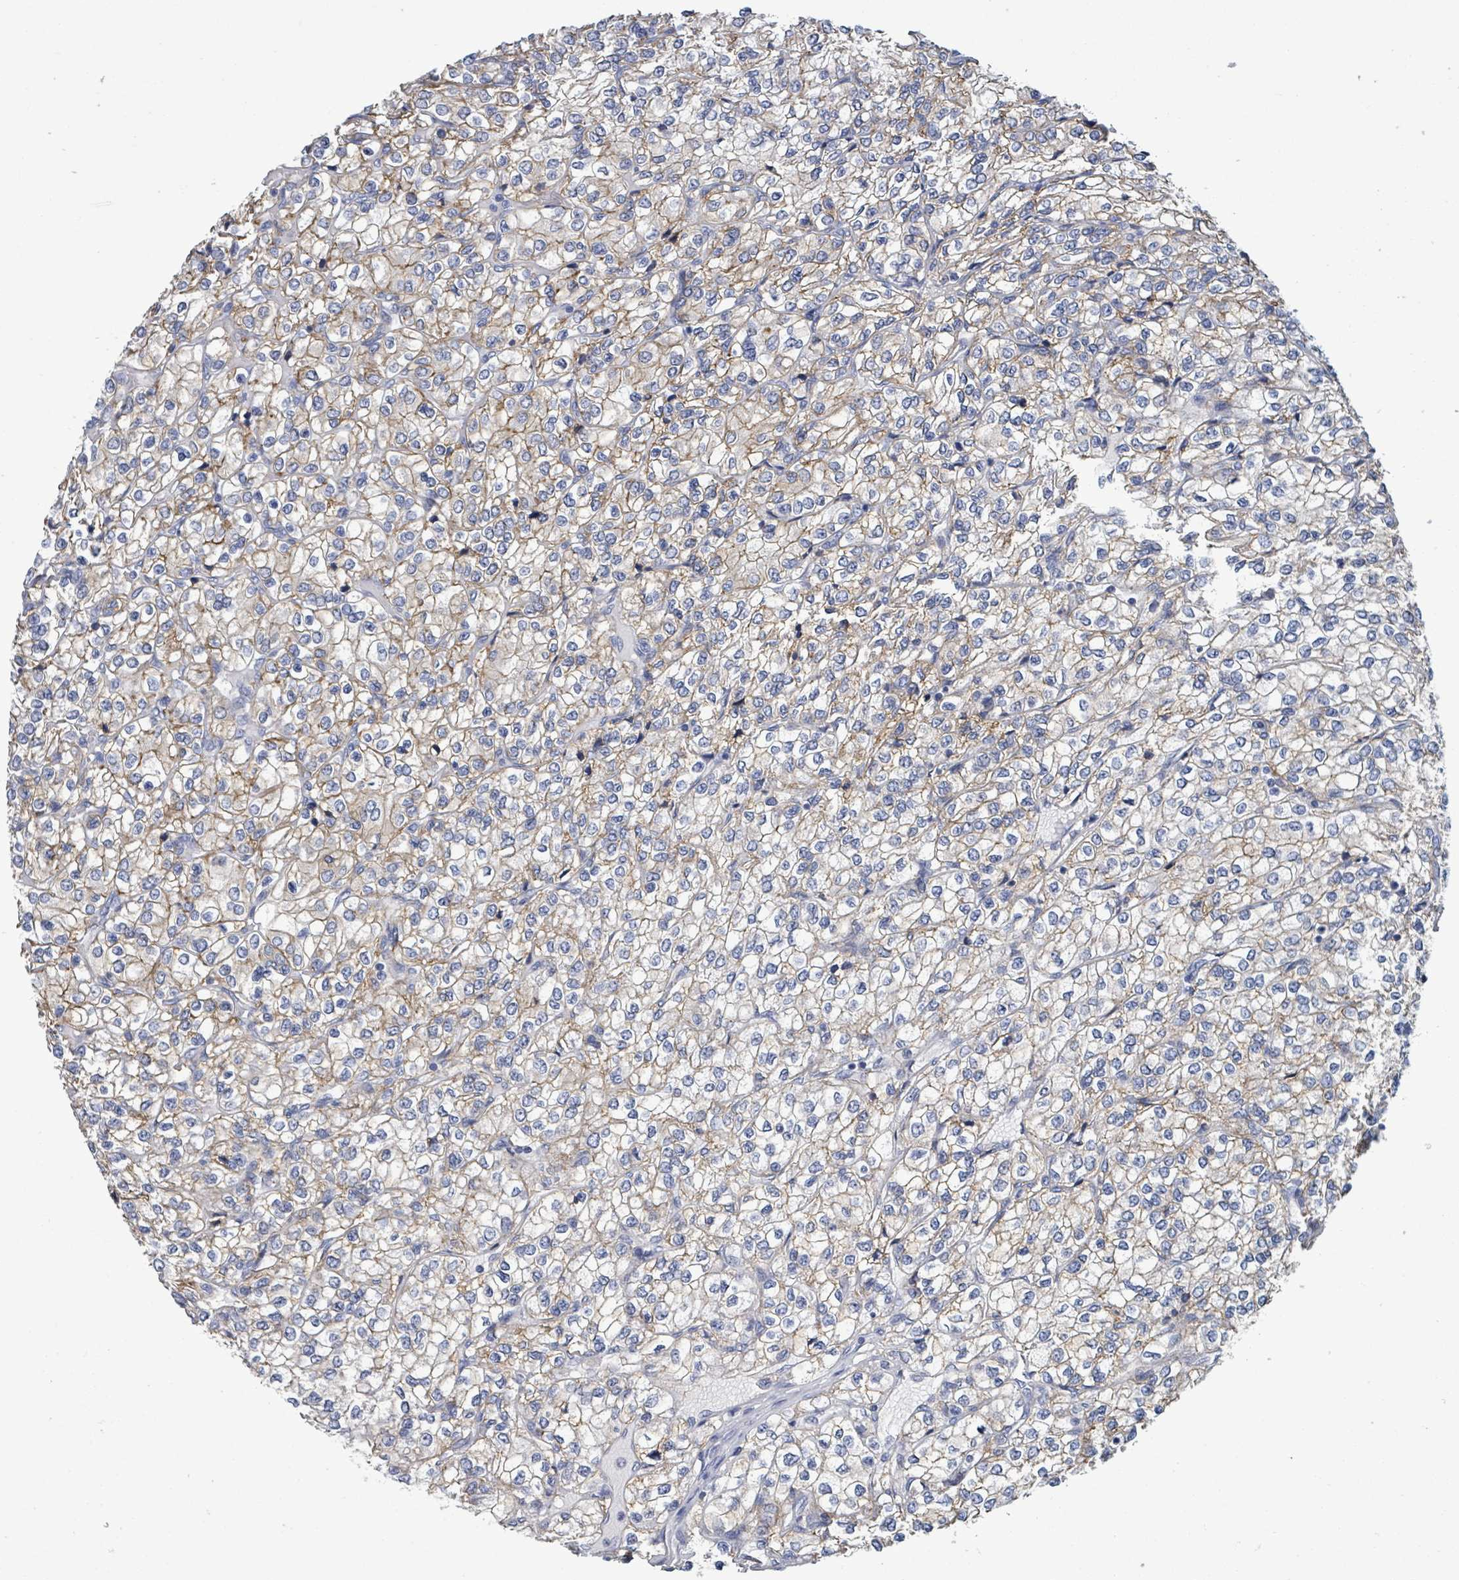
{"staining": {"intensity": "weak", "quantity": ">75%", "location": "cytoplasmic/membranous"}, "tissue": "renal cancer", "cell_type": "Tumor cells", "image_type": "cancer", "snomed": [{"axis": "morphology", "description": "Adenocarcinoma, NOS"}, {"axis": "topography", "description": "Kidney"}], "caption": "Adenocarcinoma (renal) stained with IHC exhibits weak cytoplasmic/membranous positivity in about >75% of tumor cells.", "gene": "BSG", "patient": {"sex": "male", "age": 80}}